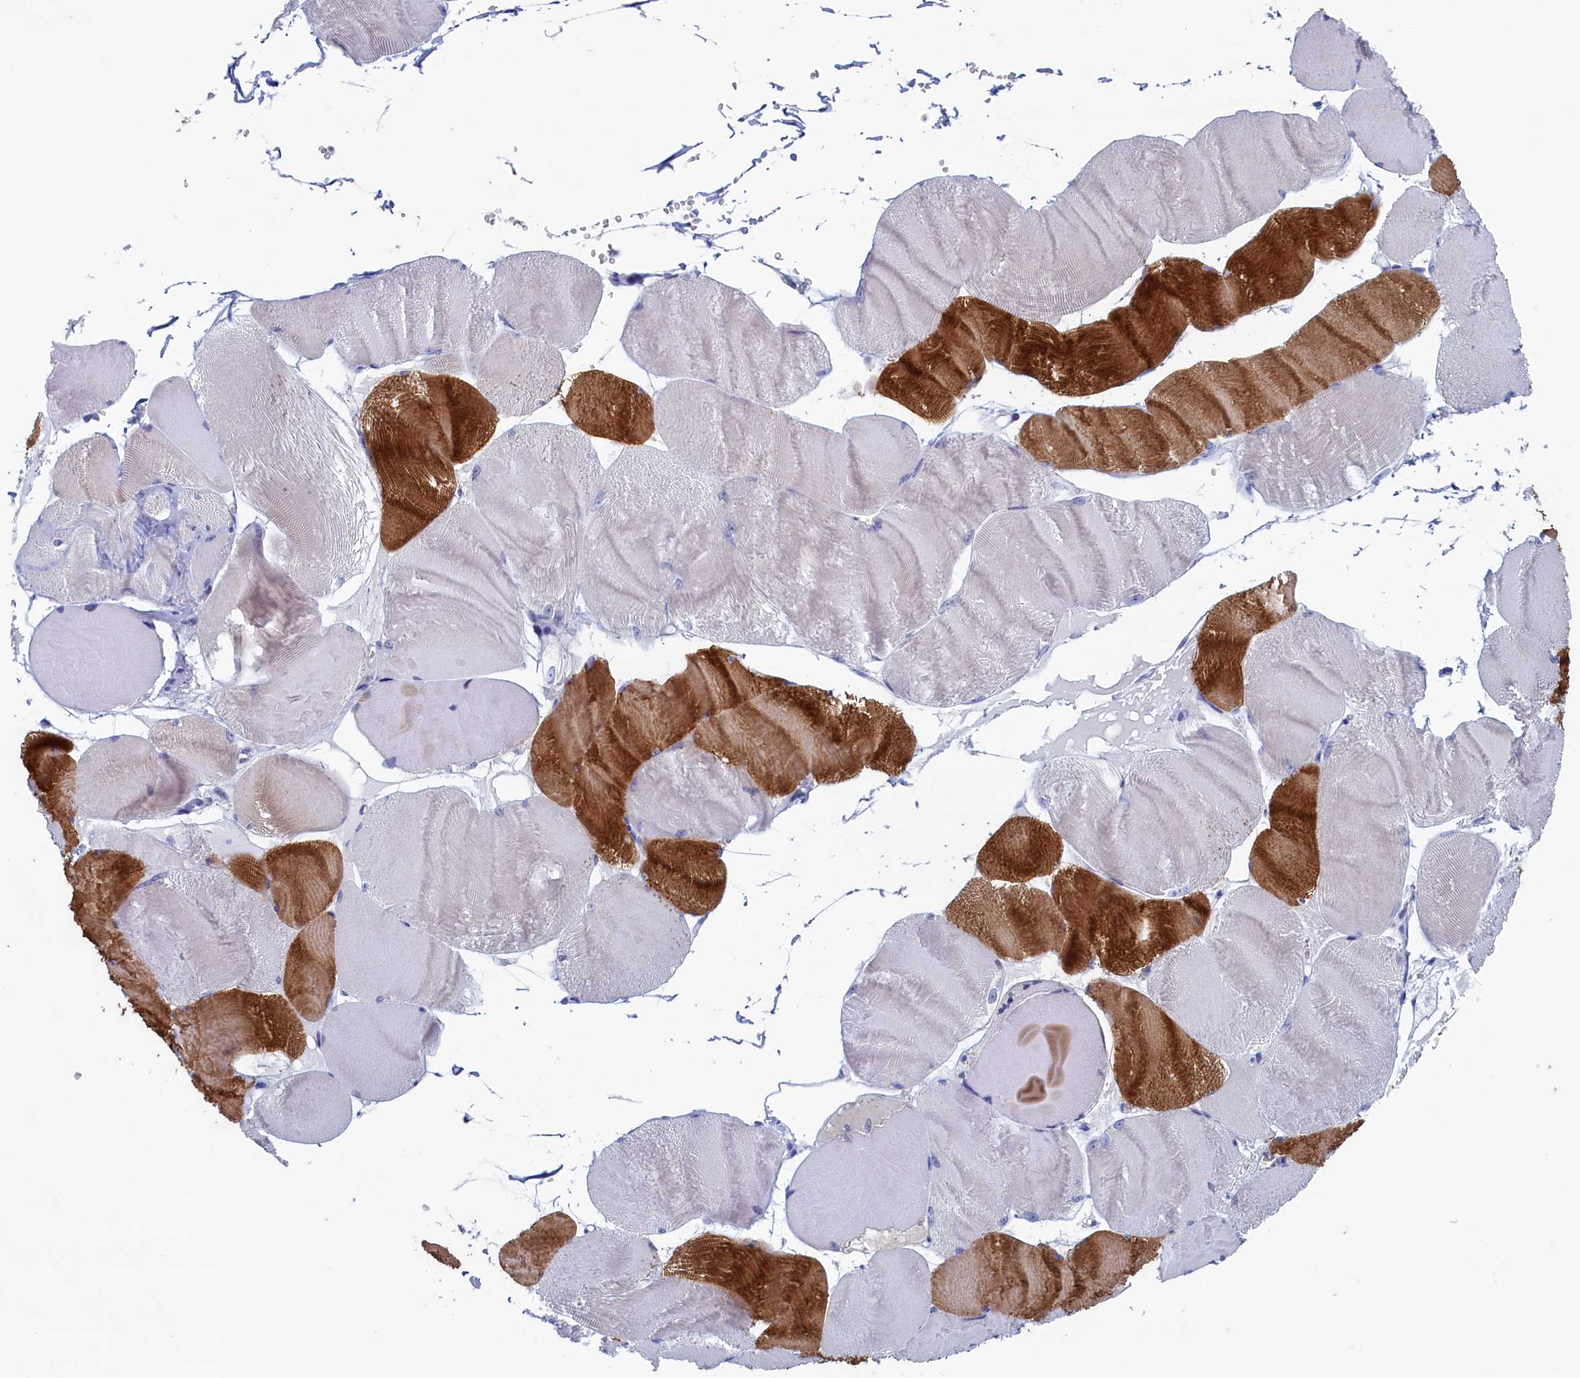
{"staining": {"intensity": "strong", "quantity": "25%-75%", "location": "cytoplasmic/membranous"}, "tissue": "skeletal muscle", "cell_type": "Myocytes", "image_type": "normal", "snomed": [{"axis": "morphology", "description": "Normal tissue, NOS"}, {"axis": "morphology", "description": "Basal cell carcinoma"}, {"axis": "topography", "description": "Skeletal muscle"}], "caption": "IHC (DAB) staining of normal skeletal muscle exhibits strong cytoplasmic/membranous protein staining in about 25%-75% of myocytes.", "gene": "WDR76", "patient": {"sex": "female", "age": 64}}